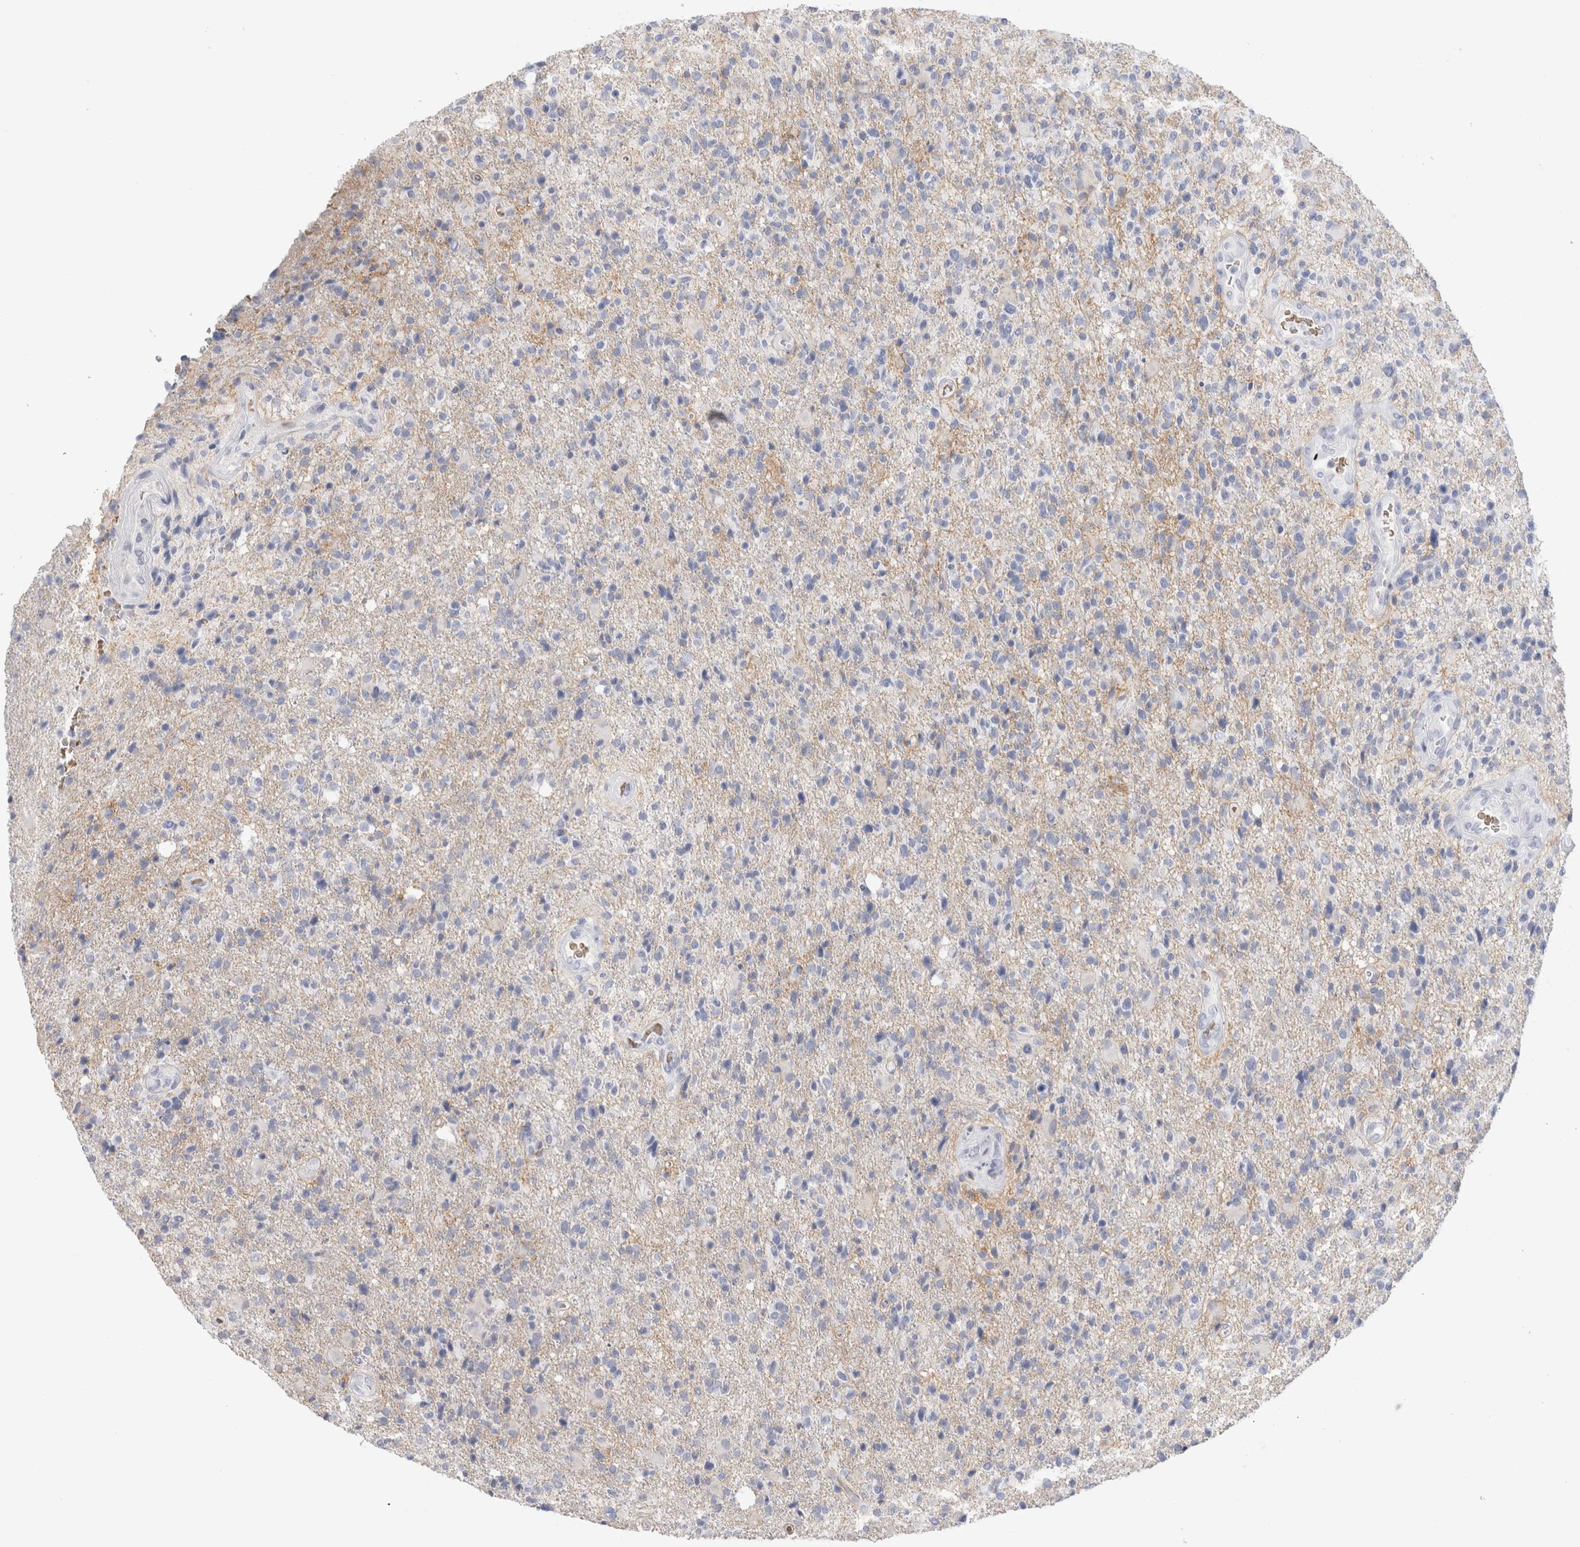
{"staining": {"intensity": "negative", "quantity": "none", "location": "none"}, "tissue": "glioma", "cell_type": "Tumor cells", "image_type": "cancer", "snomed": [{"axis": "morphology", "description": "Glioma, malignant, High grade"}, {"axis": "topography", "description": "Brain"}], "caption": "Immunohistochemical staining of human malignant high-grade glioma demonstrates no significant expression in tumor cells. Nuclei are stained in blue.", "gene": "CD38", "patient": {"sex": "male", "age": 72}}